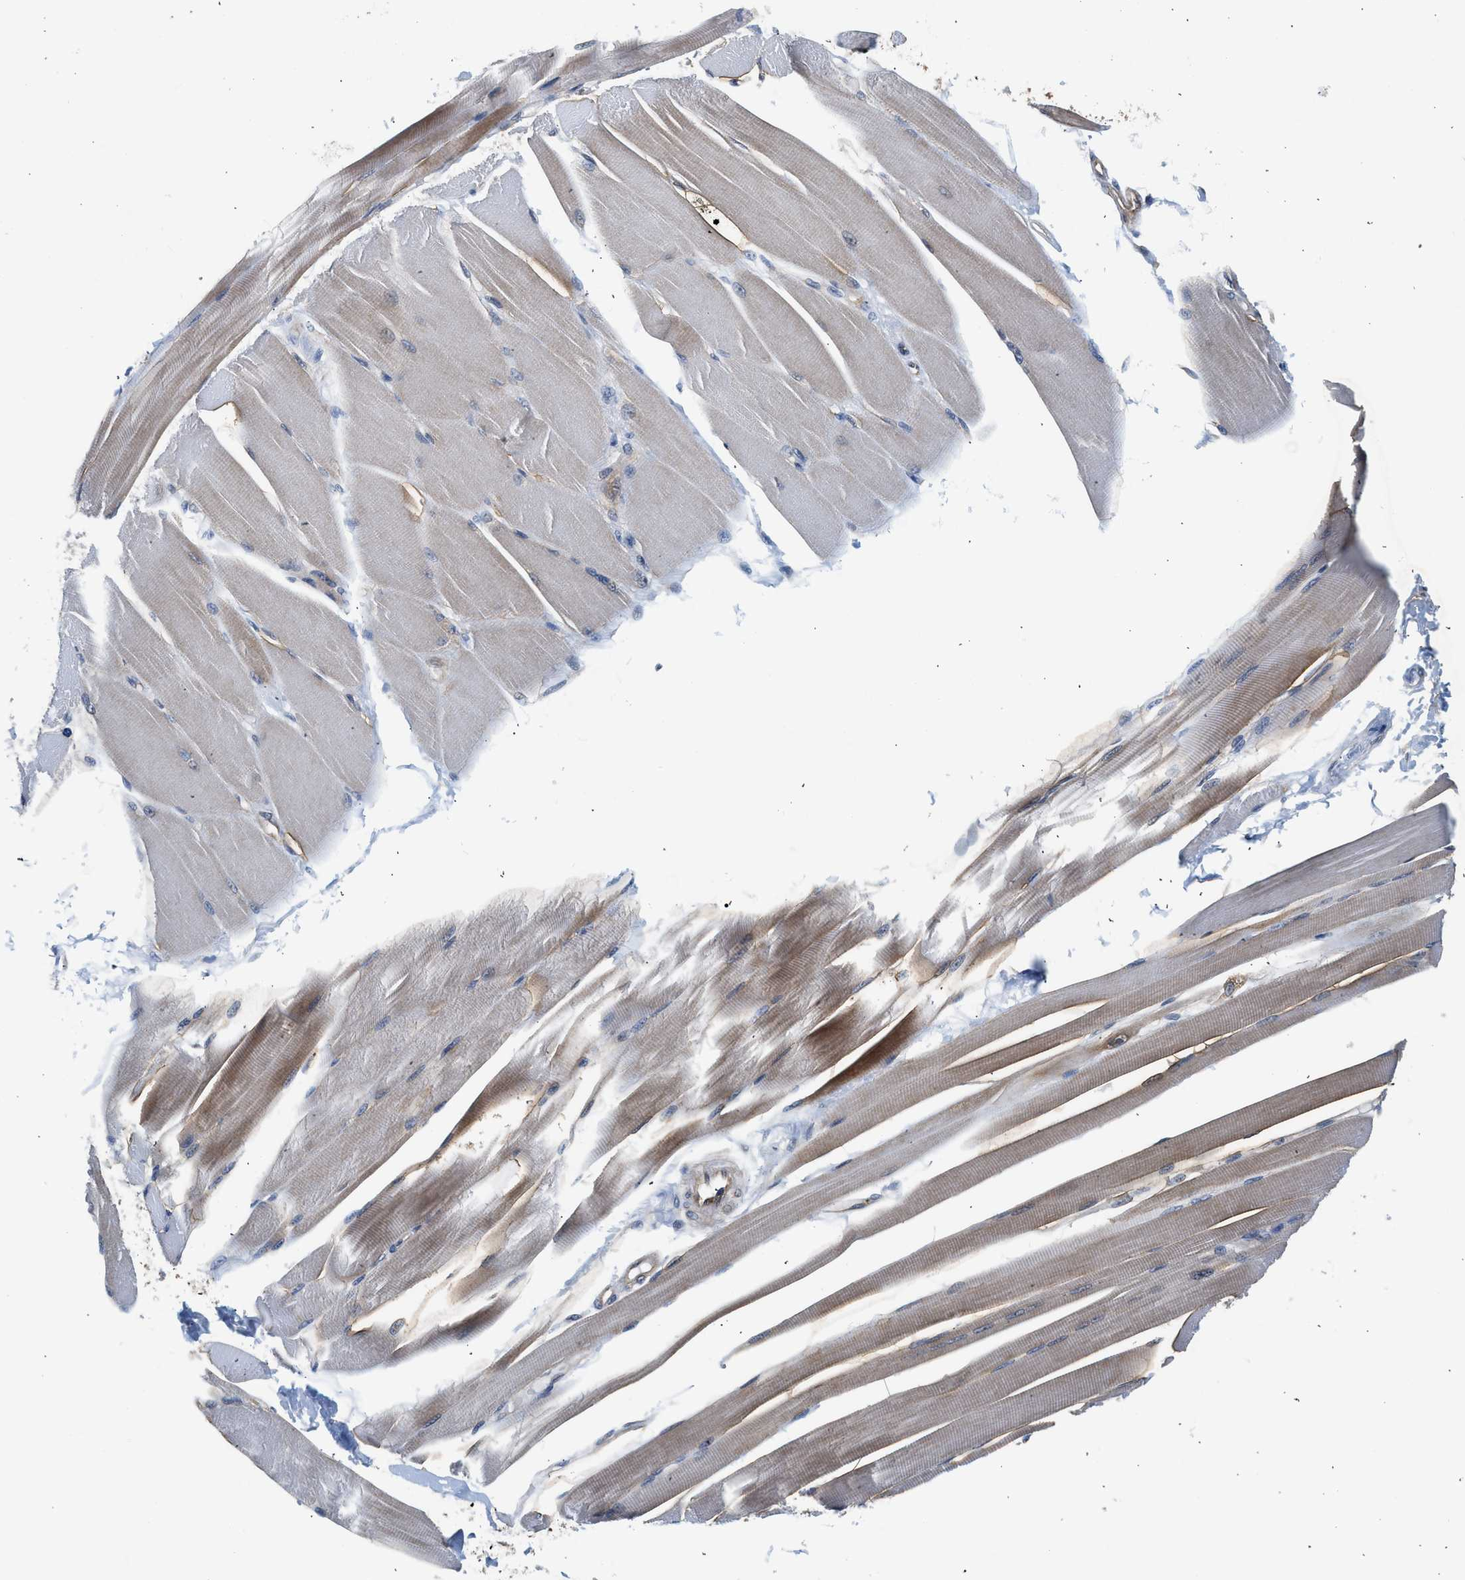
{"staining": {"intensity": "moderate", "quantity": "<25%", "location": "cytoplasmic/membranous"}, "tissue": "skeletal muscle", "cell_type": "Myocytes", "image_type": "normal", "snomed": [{"axis": "morphology", "description": "Normal tissue, NOS"}, {"axis": "topography", "description": "Skeletal muscle"}, {"axis": "topography", "description": "Peripheral nerve tissue"}], "caption": "Protein expression analysis of benign human skeletal muscle reveals moderate cytoplasmic/membranous expression in approximately <25% of myocytes. (IHC, brightfield microscopy, high magnification).", "gene": "POLG2", "patient": {"sex": "female", "age": 84}}